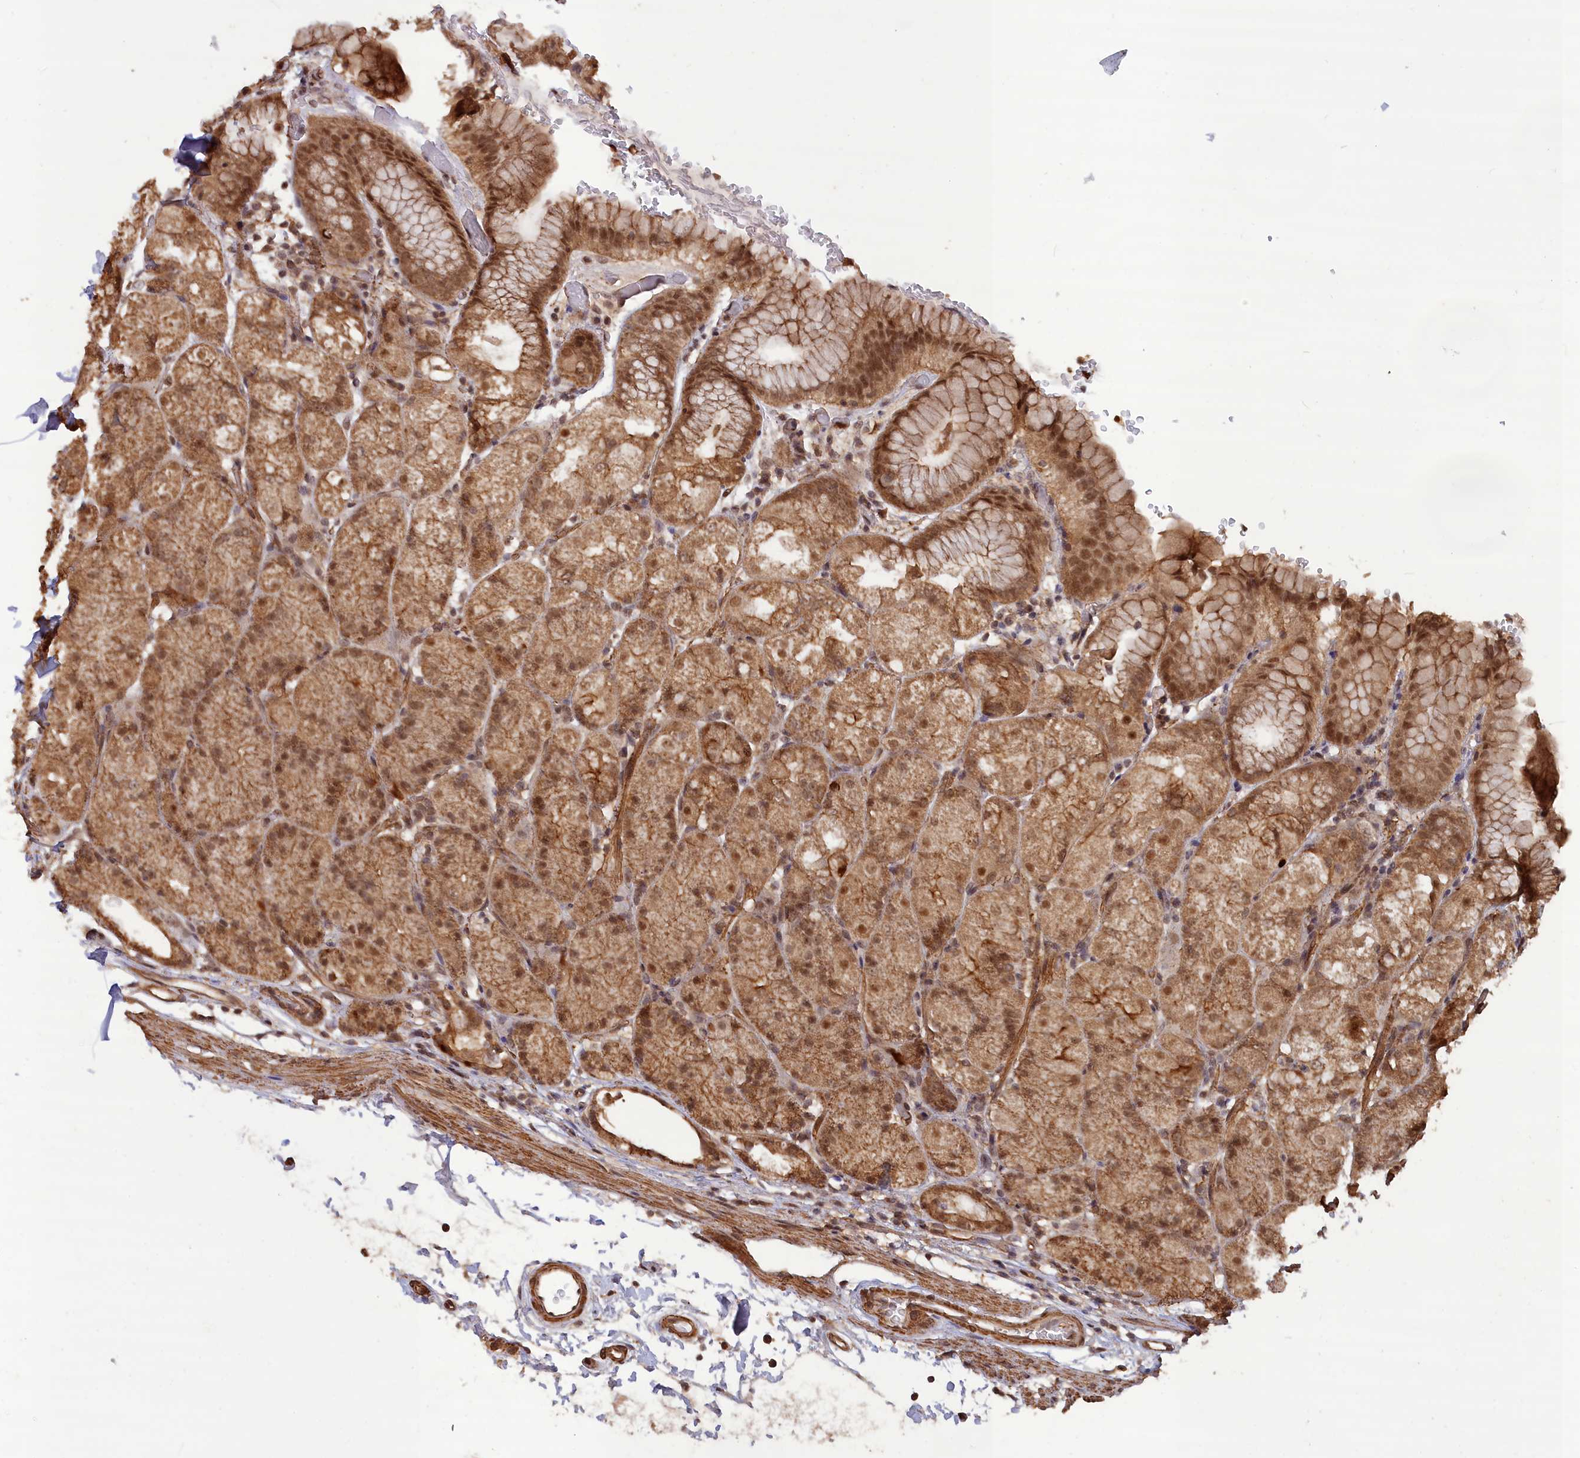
{"staining": {"intensity": "moderate", "quantity": ">75%", "location": "cytoplasmic/membranous,nuclear"}, "tissue": "stomach", "cell_type": "Glandular cells", "image_type": "normal", "snomed": [{"axis": "morphology", "description": "Normal tissue, NOS"}, {"axis": "topography", "description": "Stomach, upper"}, {"axis": "topography", "description": "Stomach, lower"}], "caption": "Stomach stained with a protein marker exhibits moderate staining in glandular cells.", "gene": "CCDC174", "patient": {"sex": "male", "age": 62}}